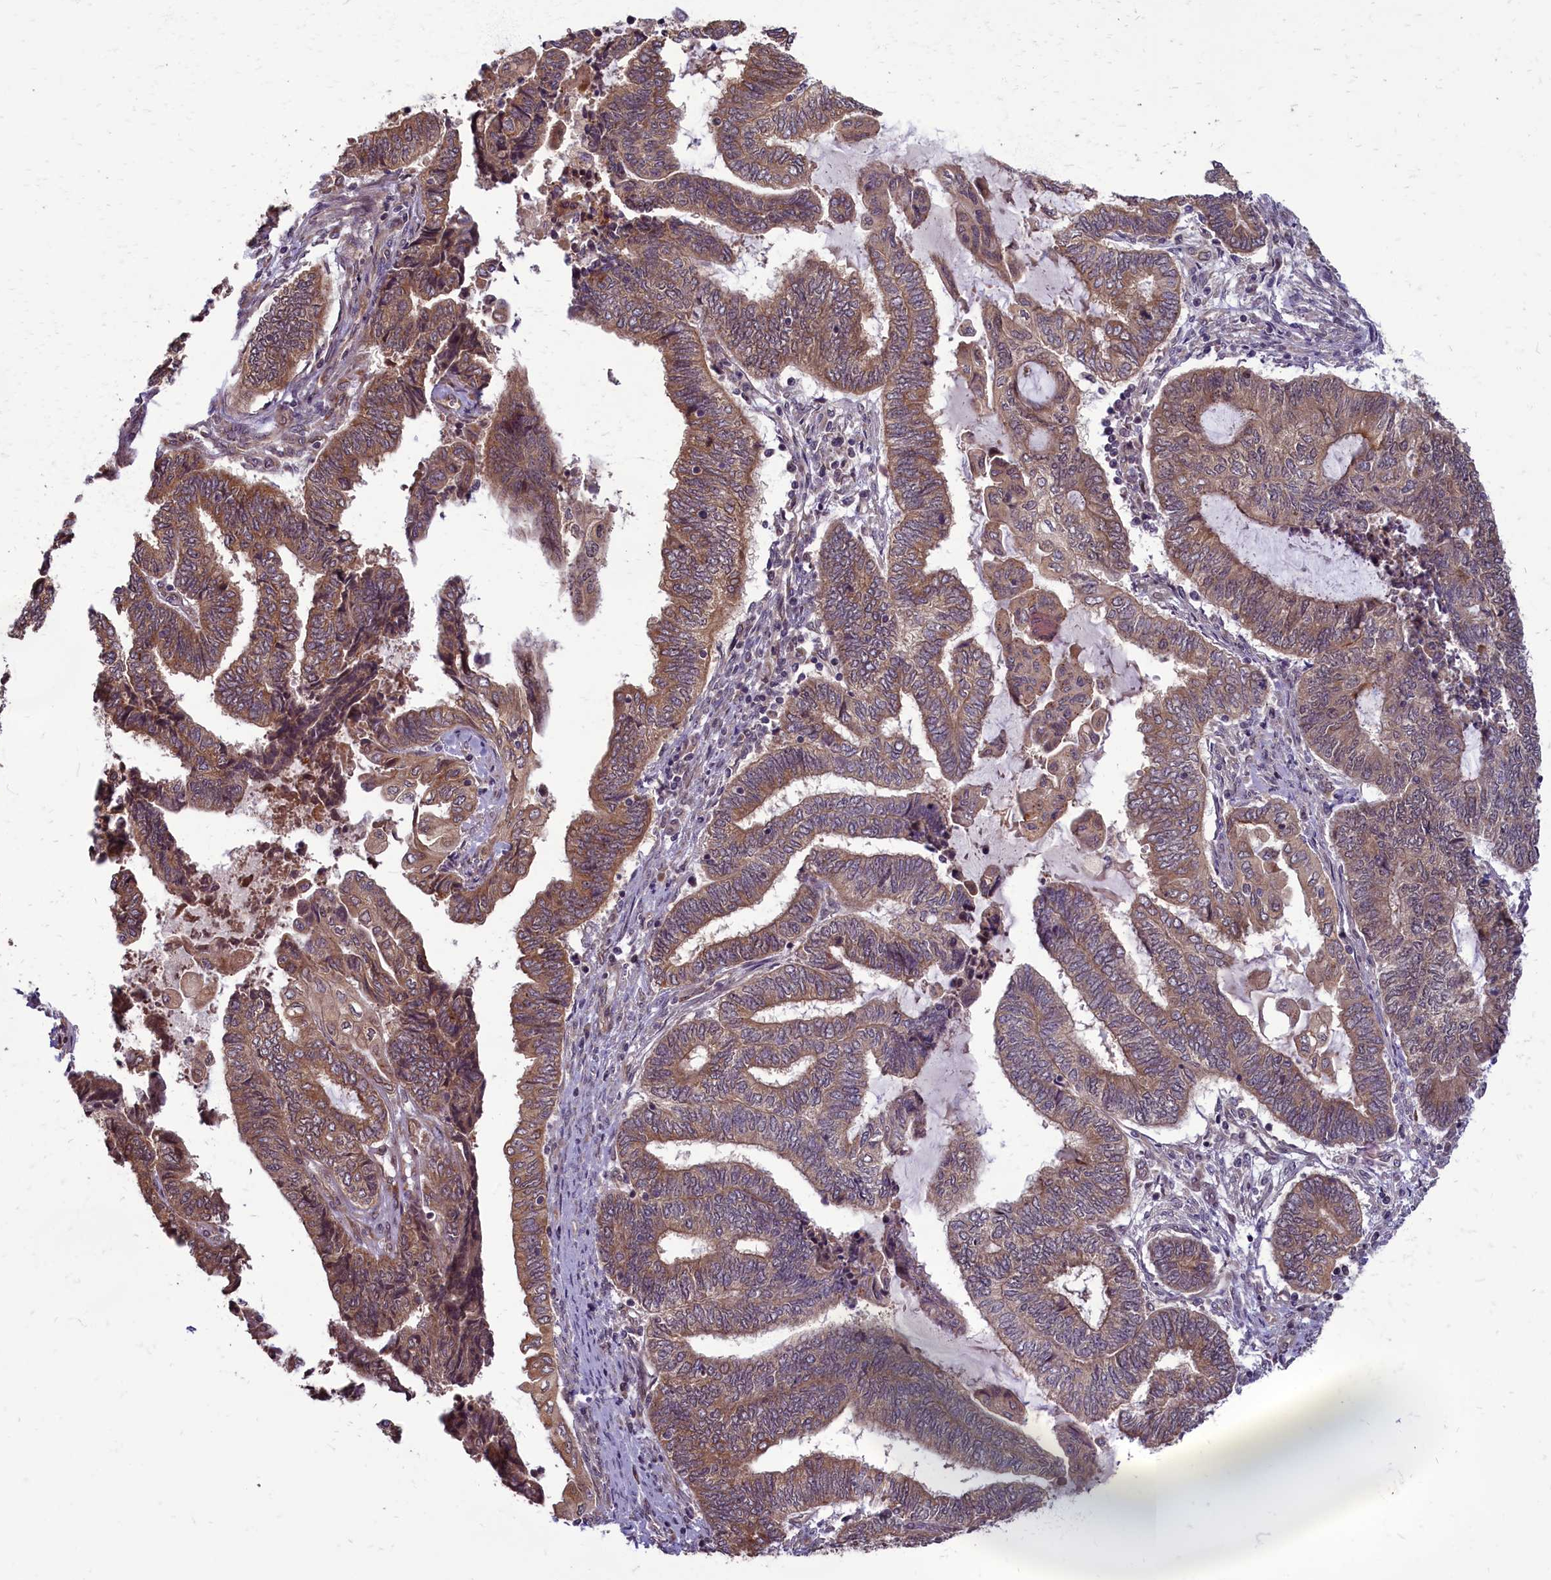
{"staining": {"intensity": "moderate", "quantity": ">75%", "location": "cytoplasmic/membranous"}, "tissue": "endometrial cancer", "cell_type": "Tumor cells", "image_type": "cancer", "snomed": [{"axis": "morphology", "description": "Adenocarcinoma, NOS"}, {"axis": "topography", "description": "Uterus"}, {"axis": "topography", "description": "Endometrium"}], "caption": "Adenocarcinoma (endometrial) was stained to show a protein in brown. There is medium levels of moderate cytoplasmic/membranous expression in approximately >75% of tumor cells.", "gene": "MYCBP", "patient": {"sex": "female", "age": 70}}